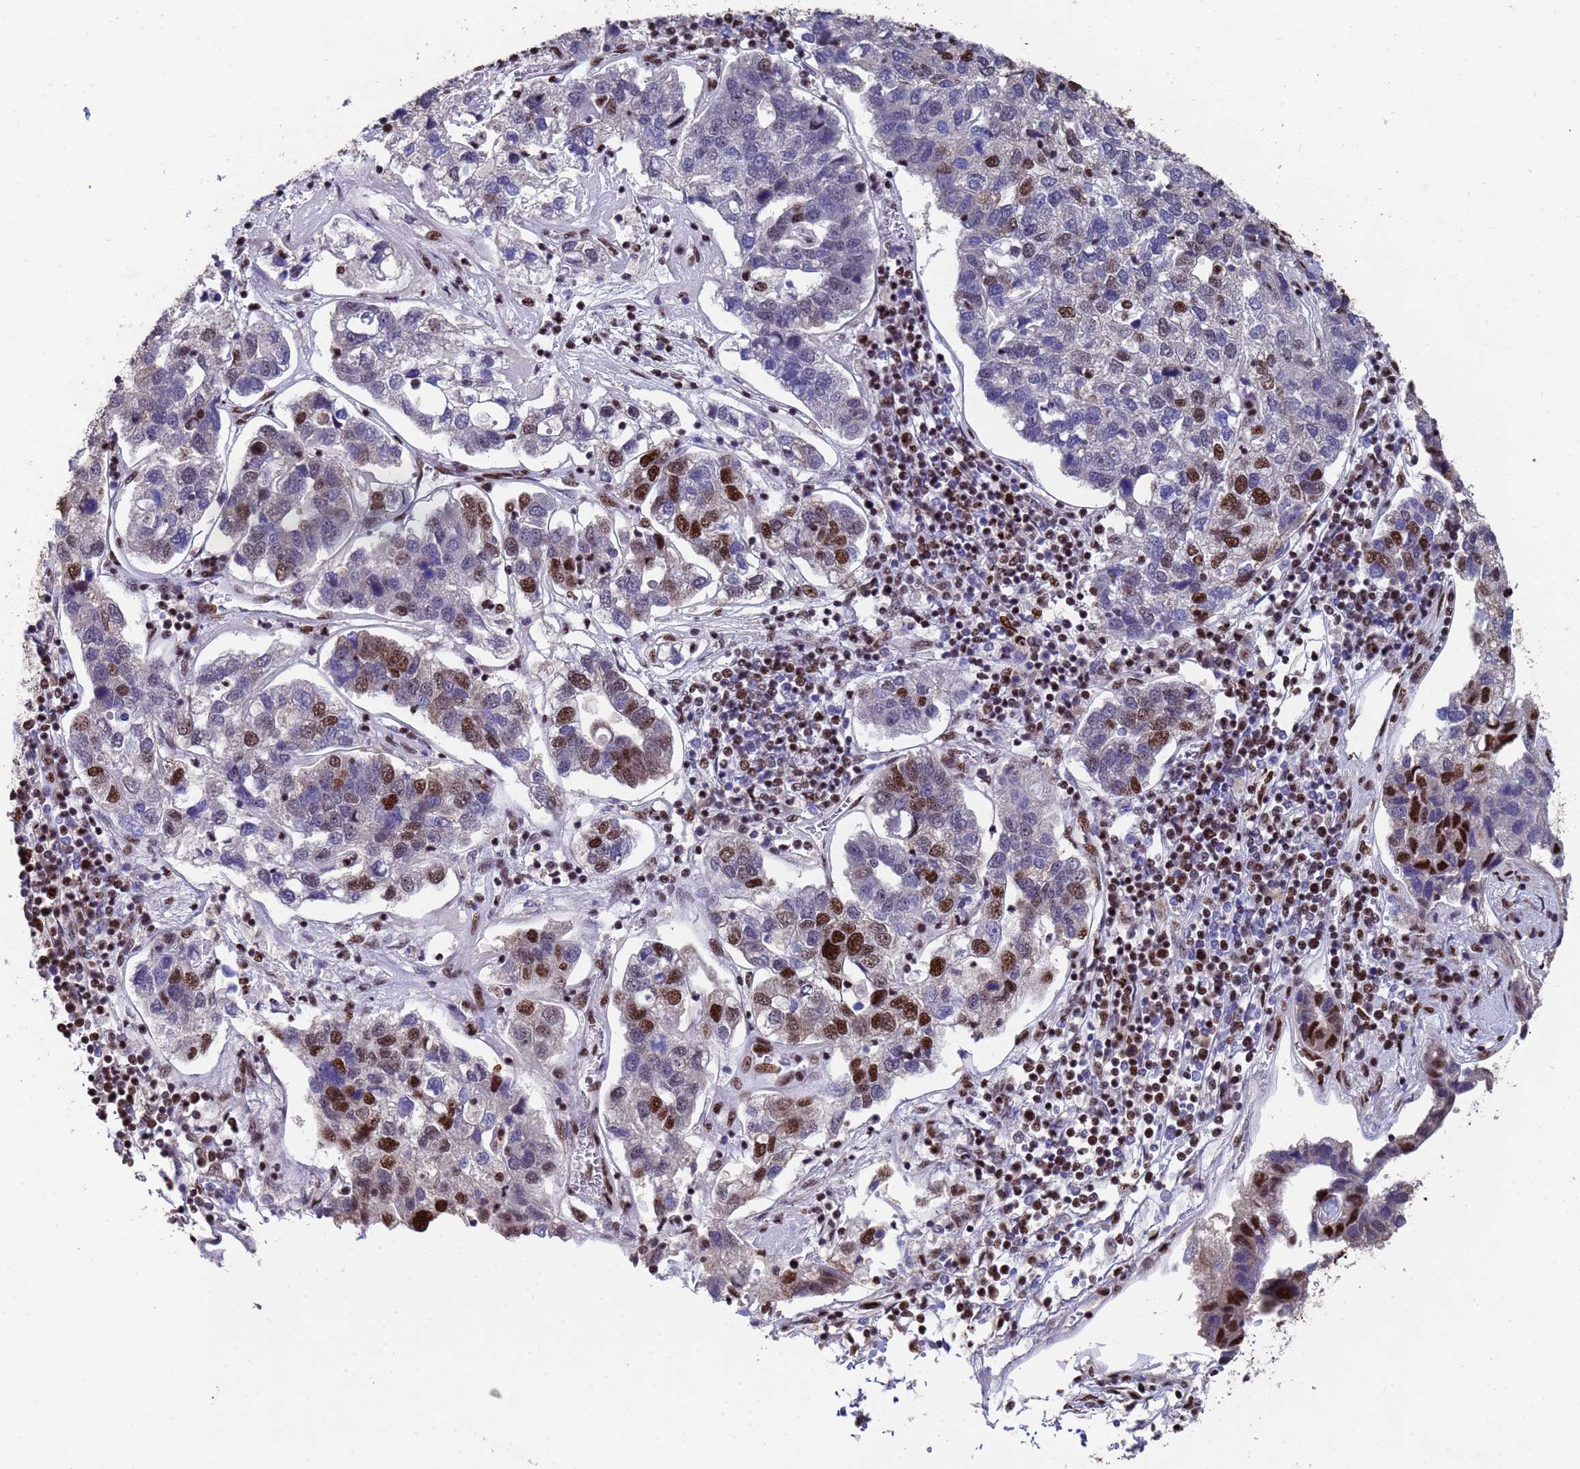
{"staining": {"intensity": "strong", "quantity": "<25%", "location": "nuclear"}, "tissue": "pancreatic cancer", "cell_type": "Tumor cells", "image_type": "cancer", "snomed": [{"axis": "morphology", "description": "Adenocarcinoma, NOS"}, {"axis": "topography", "description": "Pancreas"}], "caption": "An immunohistochemistry image of tumor tissue is shown. Protein staining in brown labels strong nuclear positivity in pancreatic cancer within tumor cells.", "gene": "SF3B2", "patient": {"sex": "female", "age": 61}}